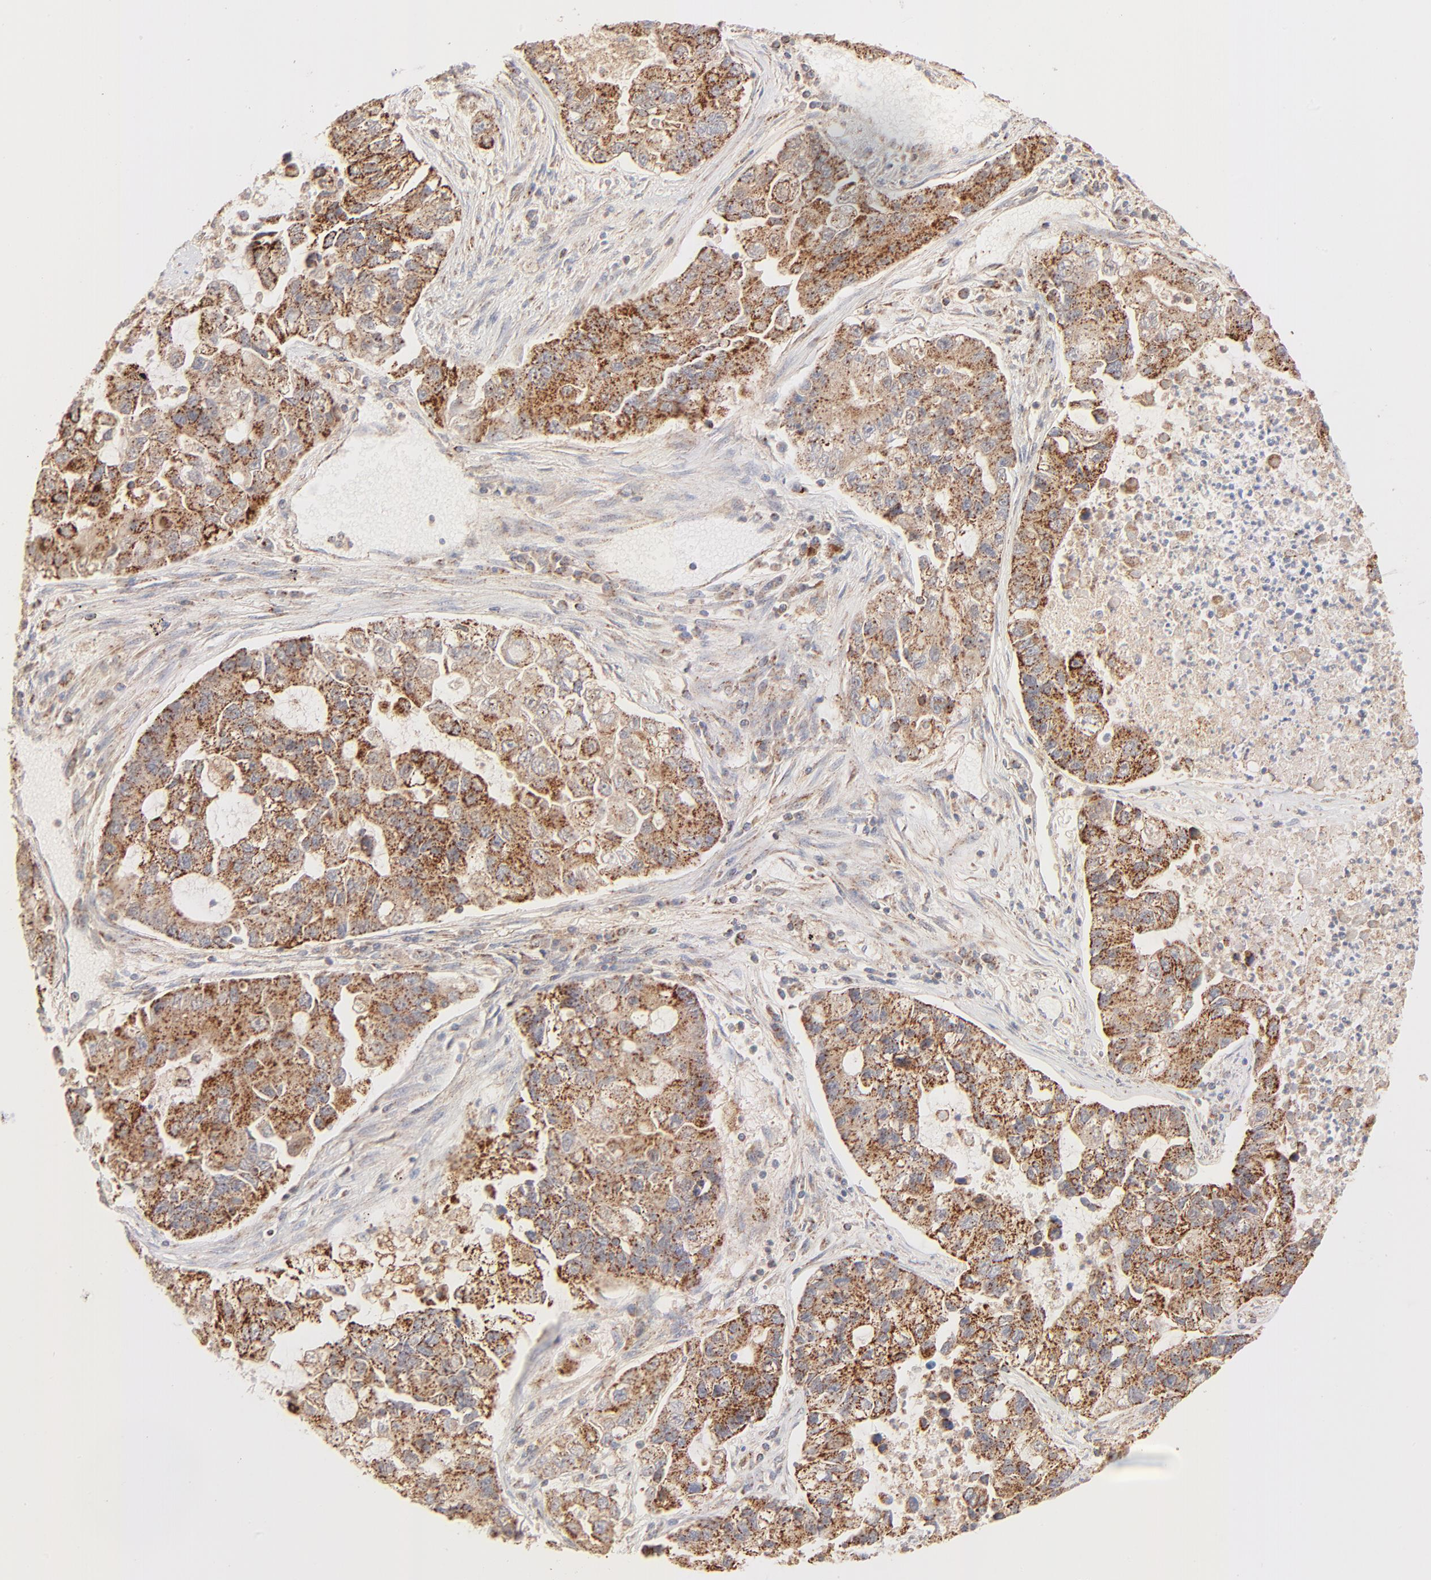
{"staining": {"intensity": "strong", "quantity": ">75%", "location": "cytoplasmic/membranous"}, "tissue": "lung cancer", "cell_type": "Tumor cells", "image_type": "cancer", "snomed": [{"axis": "morphology", "description": "Adenocarcinoma, NOS"}, {"axis": "topography", "description": "Lung"}], "caption": "A histopathology image showing strong cytoplasmic/membranous positivity in about >75% of tumor cells in lung adenocarcinoma, as visualized by brown immunohistochemical staining.", "gene": "CSPG4", "patient": {"sex": "female", "age": 51}}